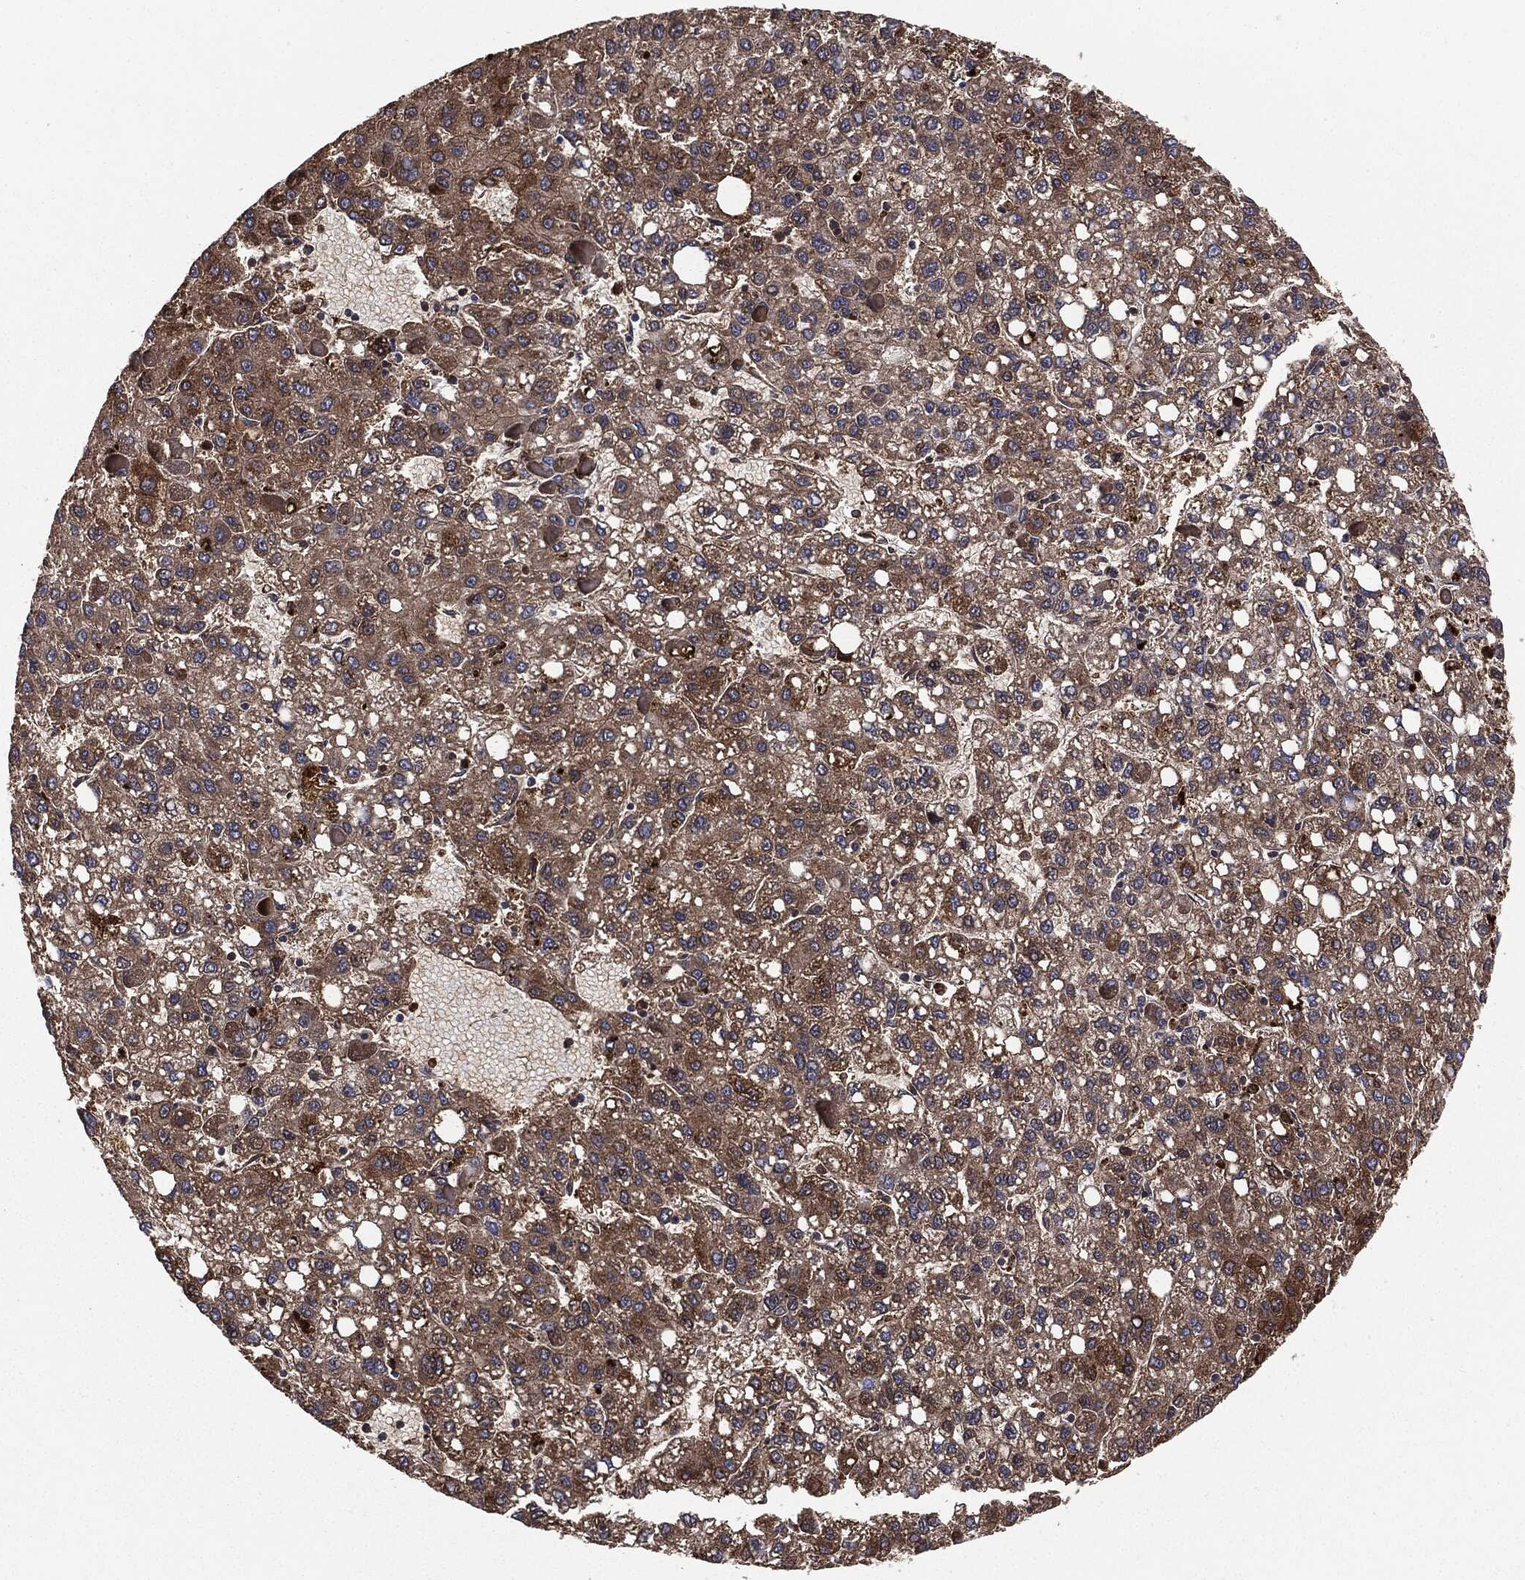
{"staining": {"intensity": "moderate", "quantity": ">75%", "location": "cytoplasmic/membranous"}, "tissue": "liver cancer", "cell_type": "Tumor cells", "image_type": "cancer", "snomed": [{"axis": "morphology", "description": "Carcinoma, Hepatocellular, NOS"}, {"axis": "topography", "description": "Liver"}], "caption": "Liver cancer (hepatocellular carcinoma) tissue exhibits moderate cytoplasmic/membranous positivity in about >75% of tumor cells", "gene": "NME1", "patient": {"sex": "female", "age": 82}}